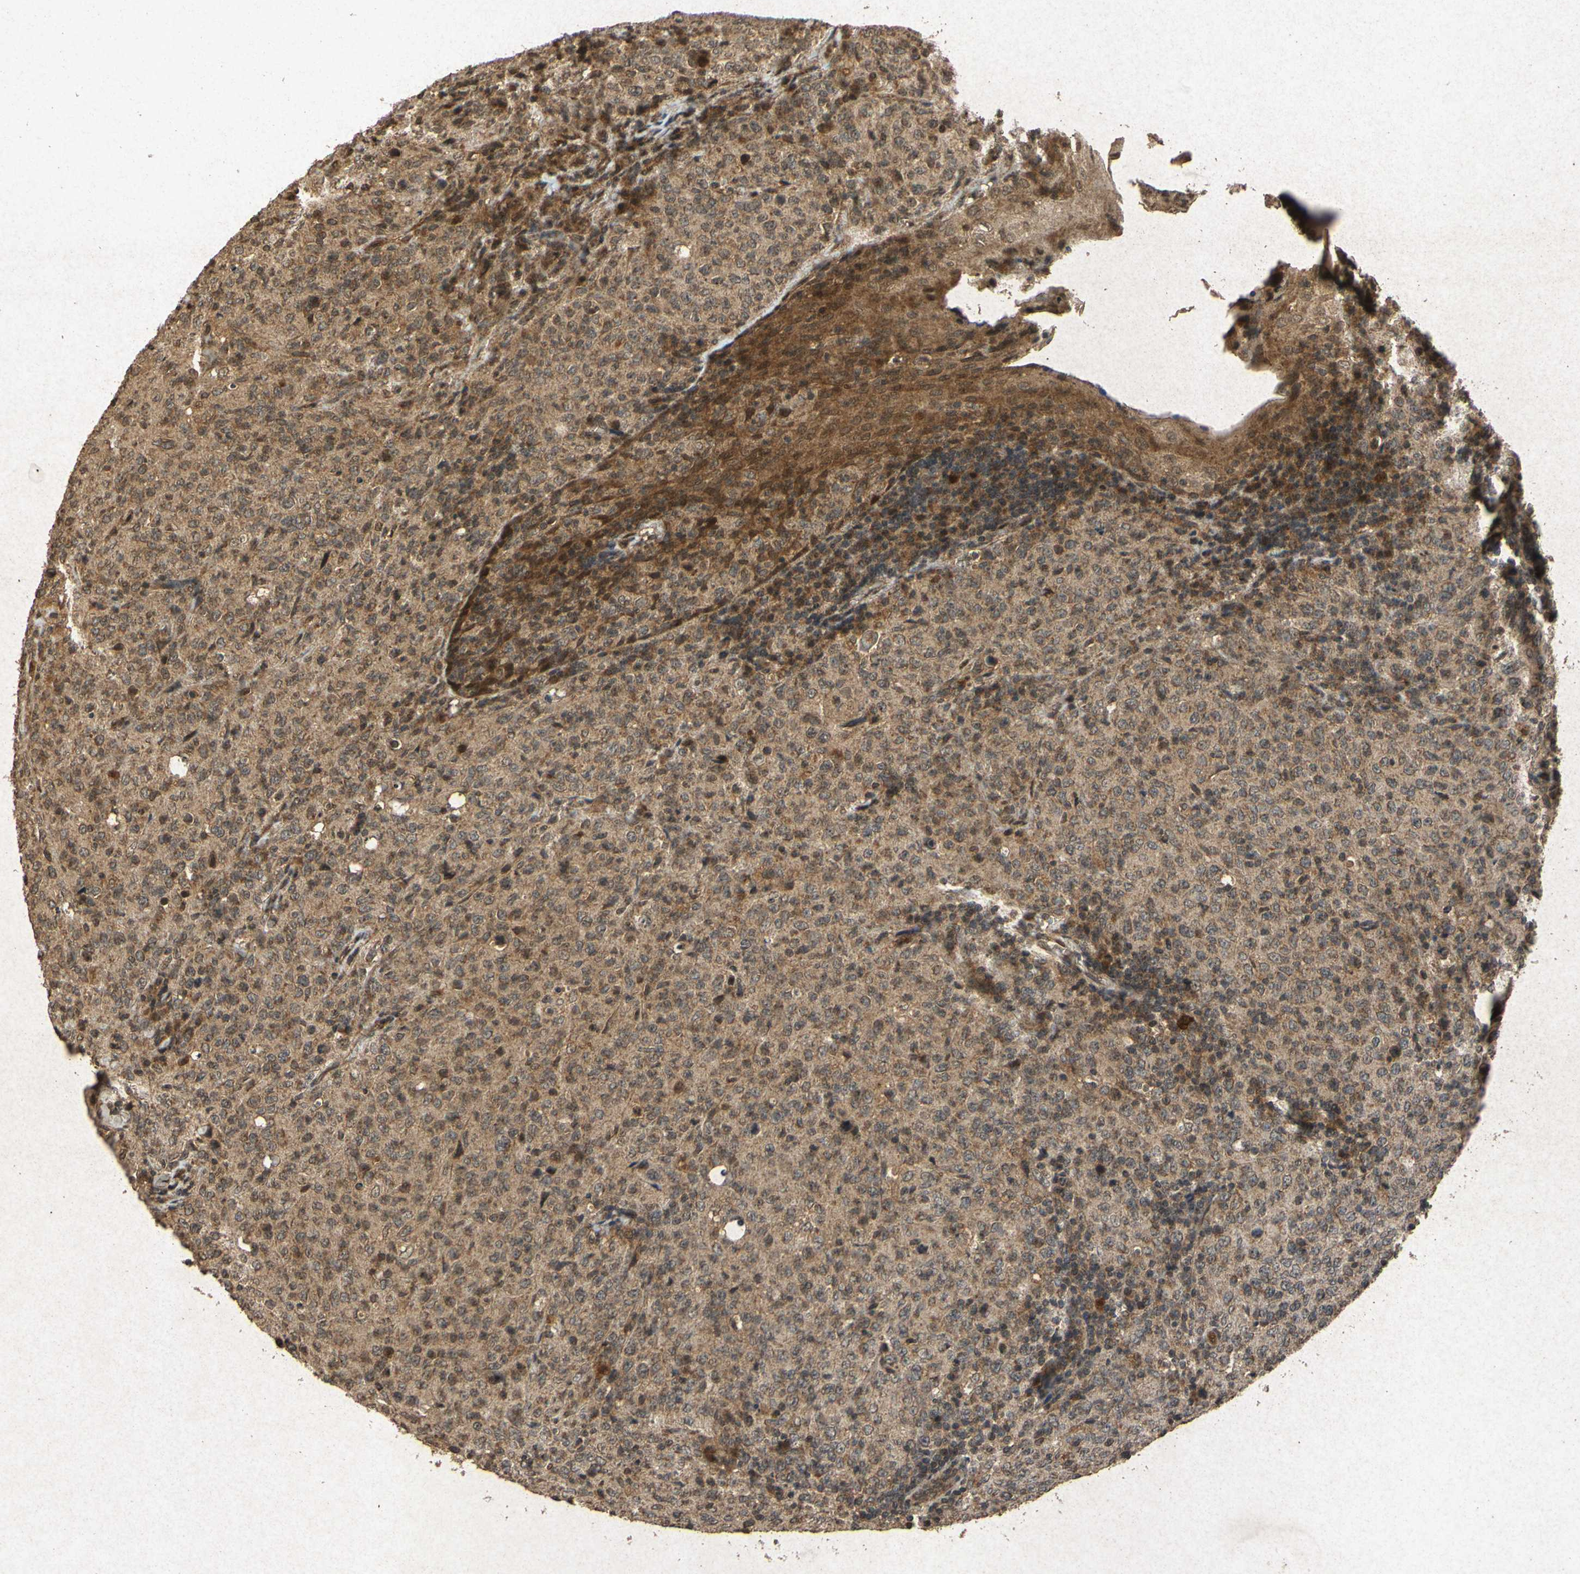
{"staining": {"intensity": "moderate", "quantity": ">75%", "location": "cytoplasmic/membranous"}, "tissue": "lymphoma", "cell_type": "Tumor cells", "image_type": "cancer", "snomed": [{"axis": "morphology", "description": "Malignant lymphoma, non-Hodgkin's type, High grade"}, {"axis": "topography", "description": "Tonsil"}], "caption": "A brown stain shows moderate cytoplasmic/membranous expression of a protein in human lymphoma tumor cells.", "gene": "ATP6V1H", "patient": {"sex": "female", "age": 36}}